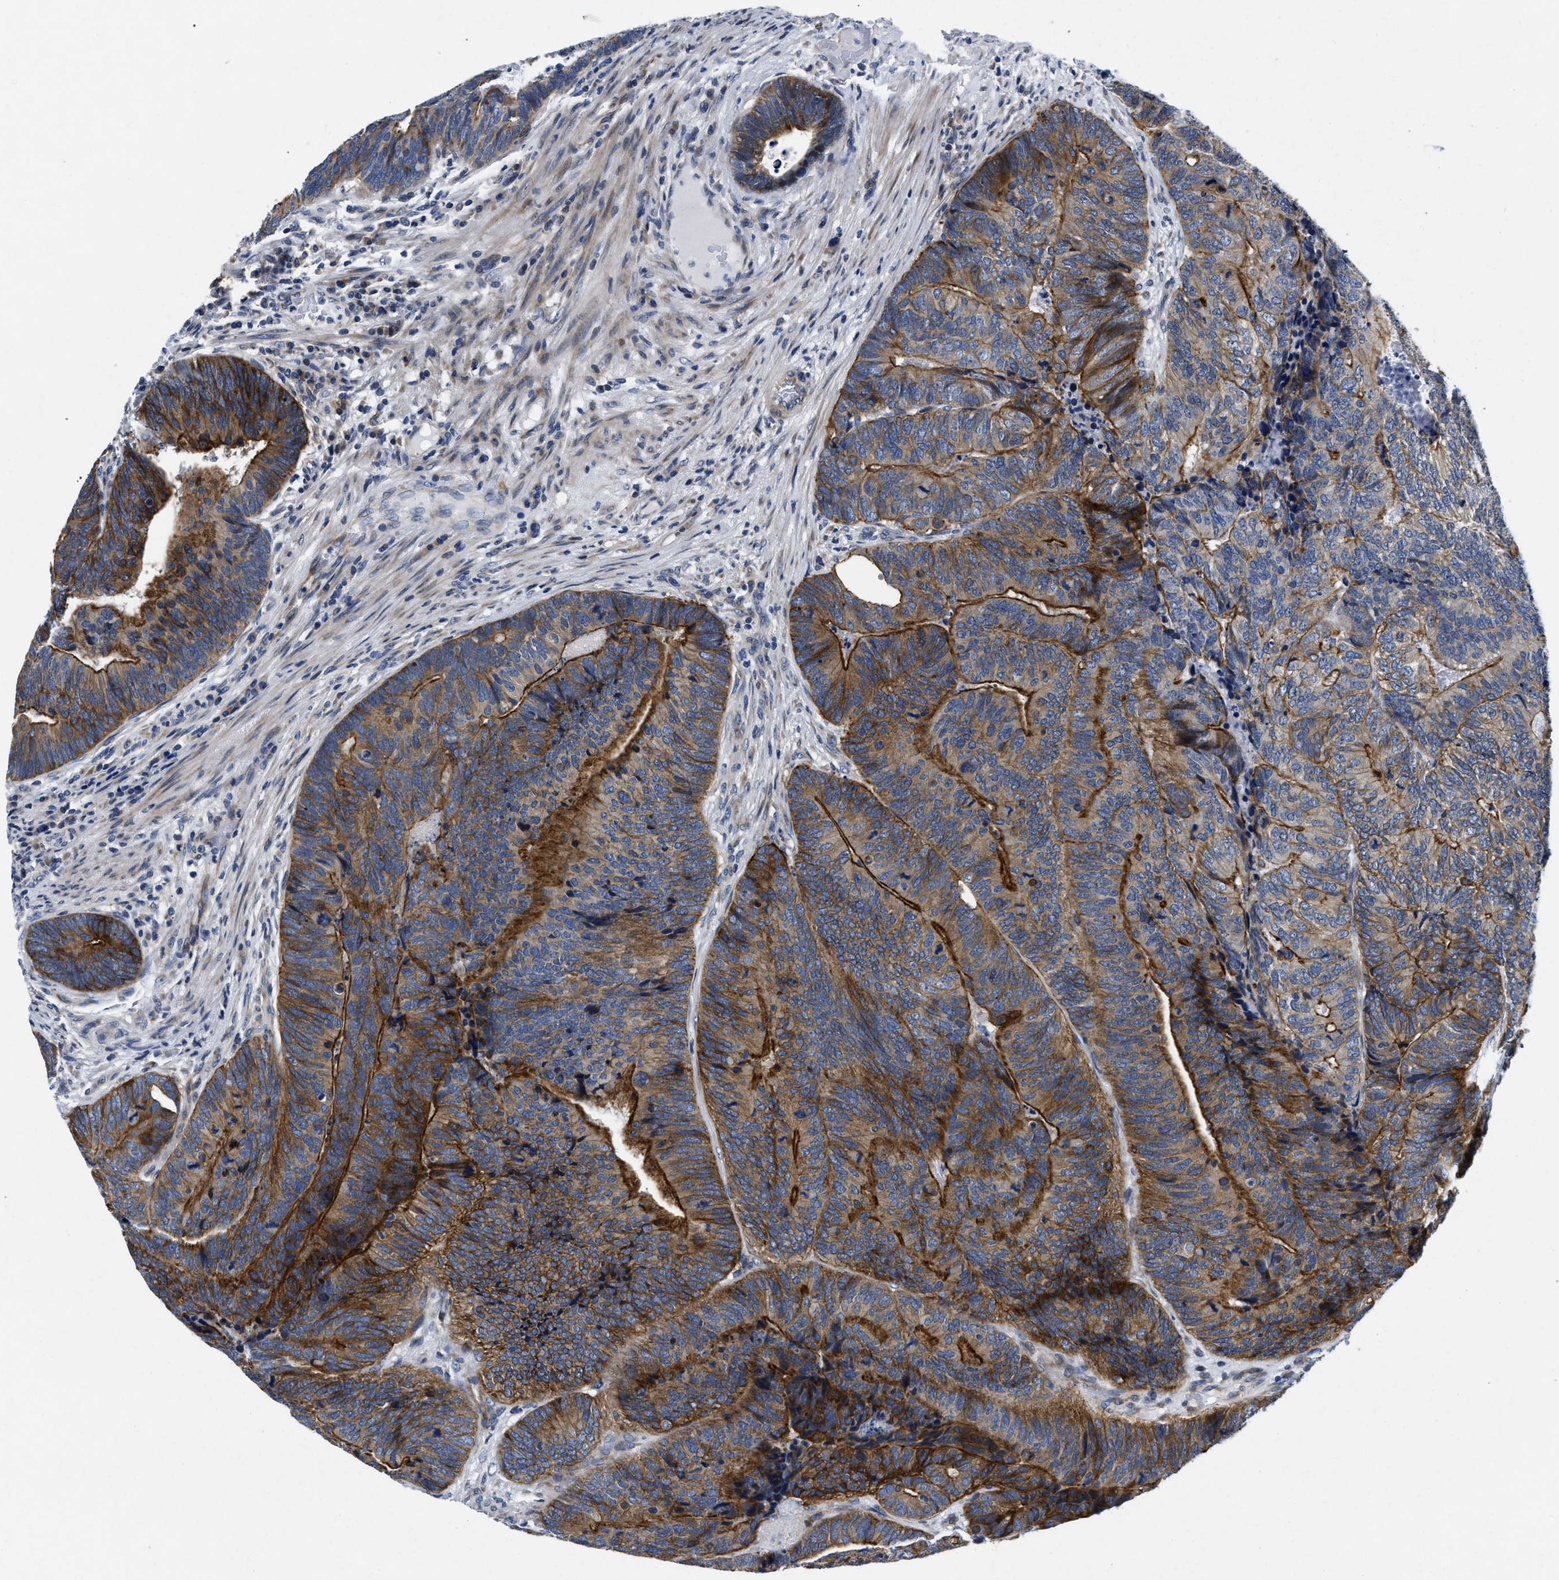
{"staining": {"intensity": "strong", "quantity": "25%-75%", "location": "cytoplasmic/membranous"}, "tissue": "colorectal cancer", "cell_type": "Tumor cells", "image_type": "cancer", "snomed": [{"axis": "morphology", "description": "Adenocarcinoma, NOS"}, {"axis": "topography", "description": "Colon"}], "caption": "Tumor cells demonstrate strong cytoplasmic/membranous staining in about 25%-75% of cells in colorectal adenocarcinoma.", "gene": "LAD1", "patient": {"sex": "female", "age": 67}}